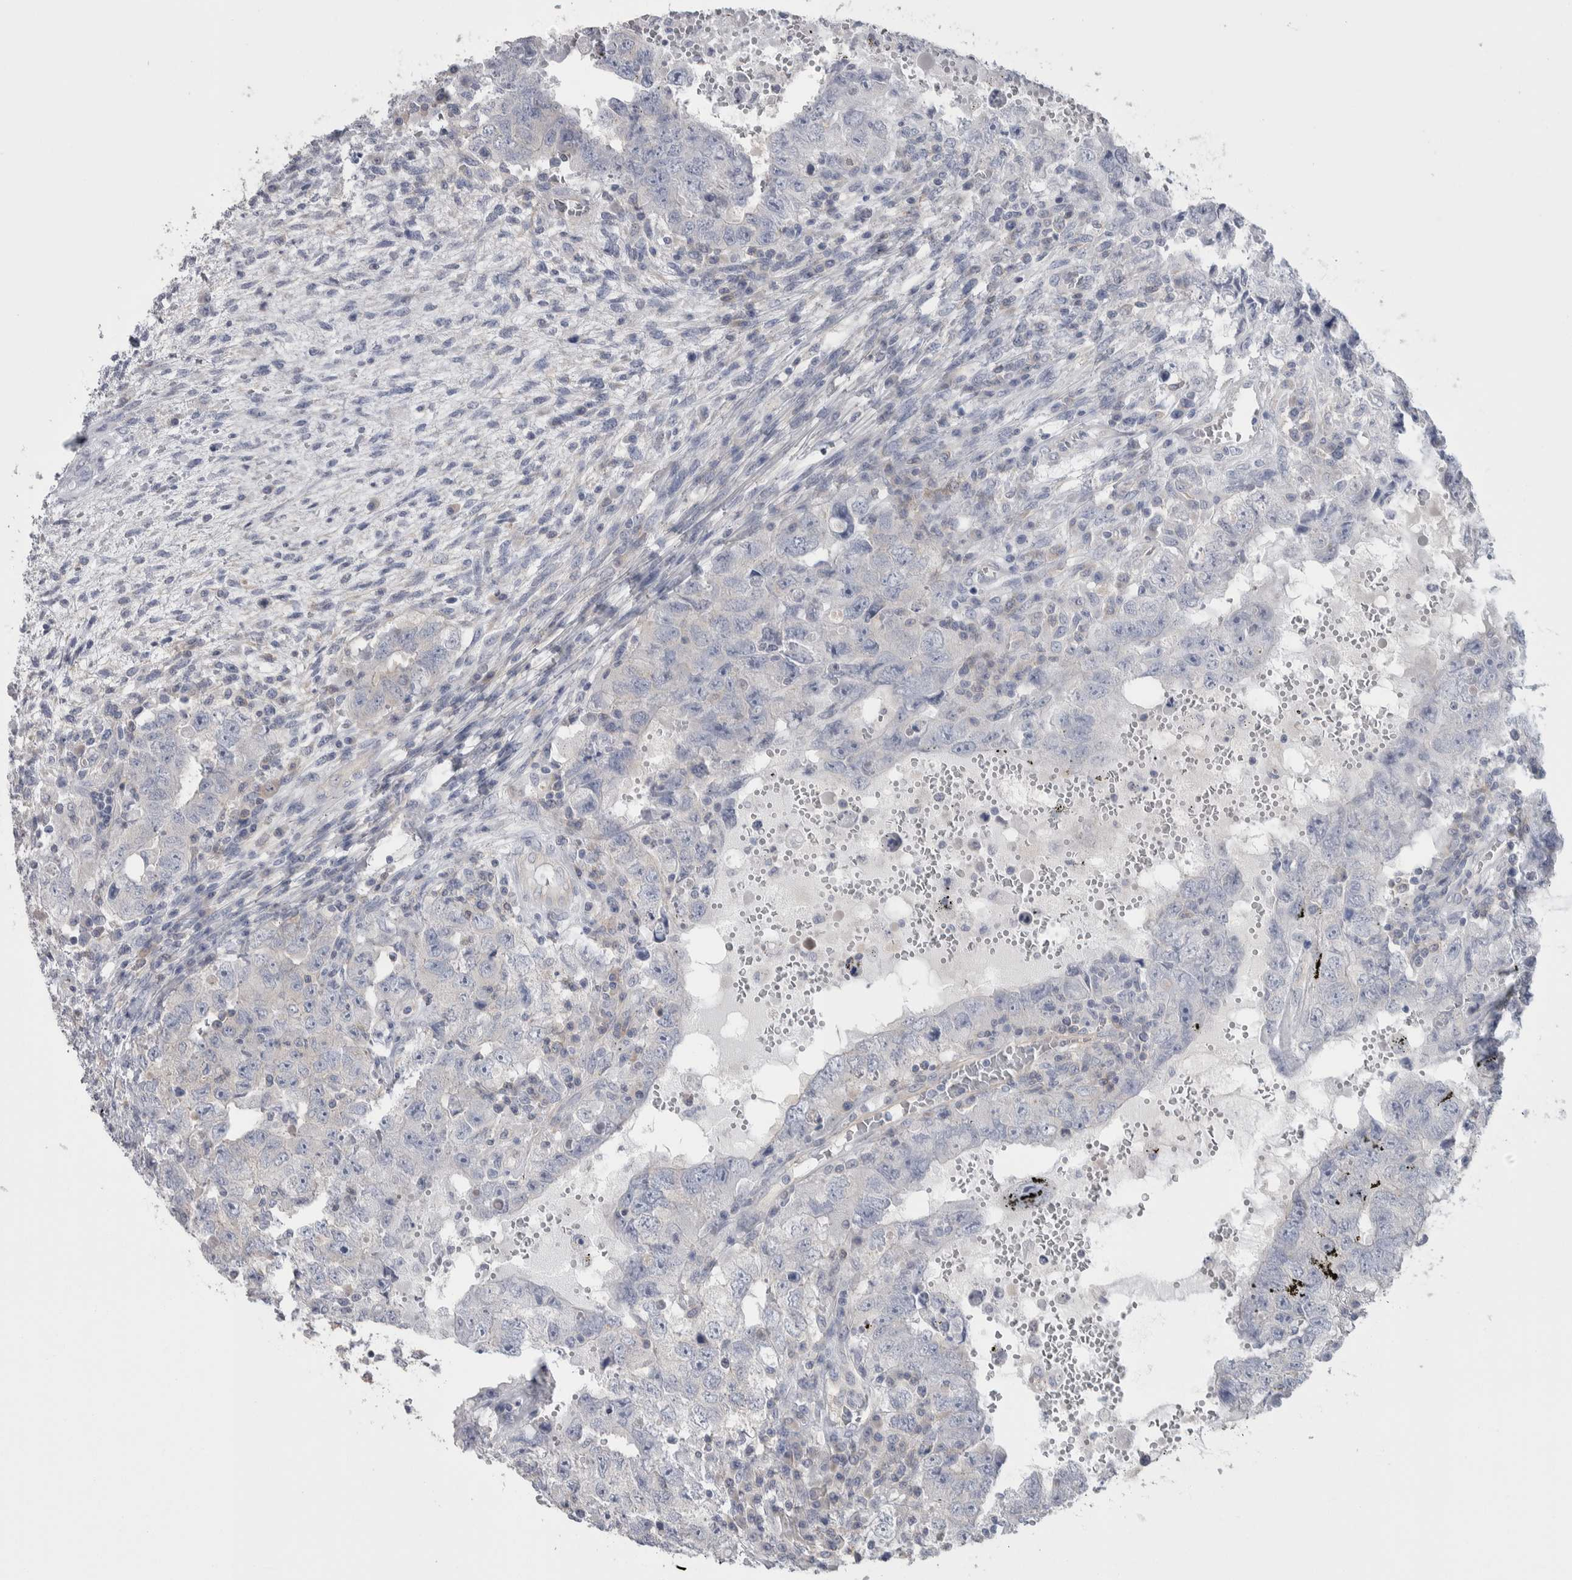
{"staining": {"intensity": "negative", "quantity": "none", "location": "none"}, "tissue": "testis cancer", "cell_type": "Tumor cells", "image_type": "cancer", "snomed": [{"axis": "morphology", "description": "Carcinoma, Embryonal, NOS"}, {"axis": "topography", "description": "Testis"}], "caption": "There is no significant staining in tumor cells of testis cancer.", "gene": "GPHN", "patient": {"sex": "male", "age": 26}}